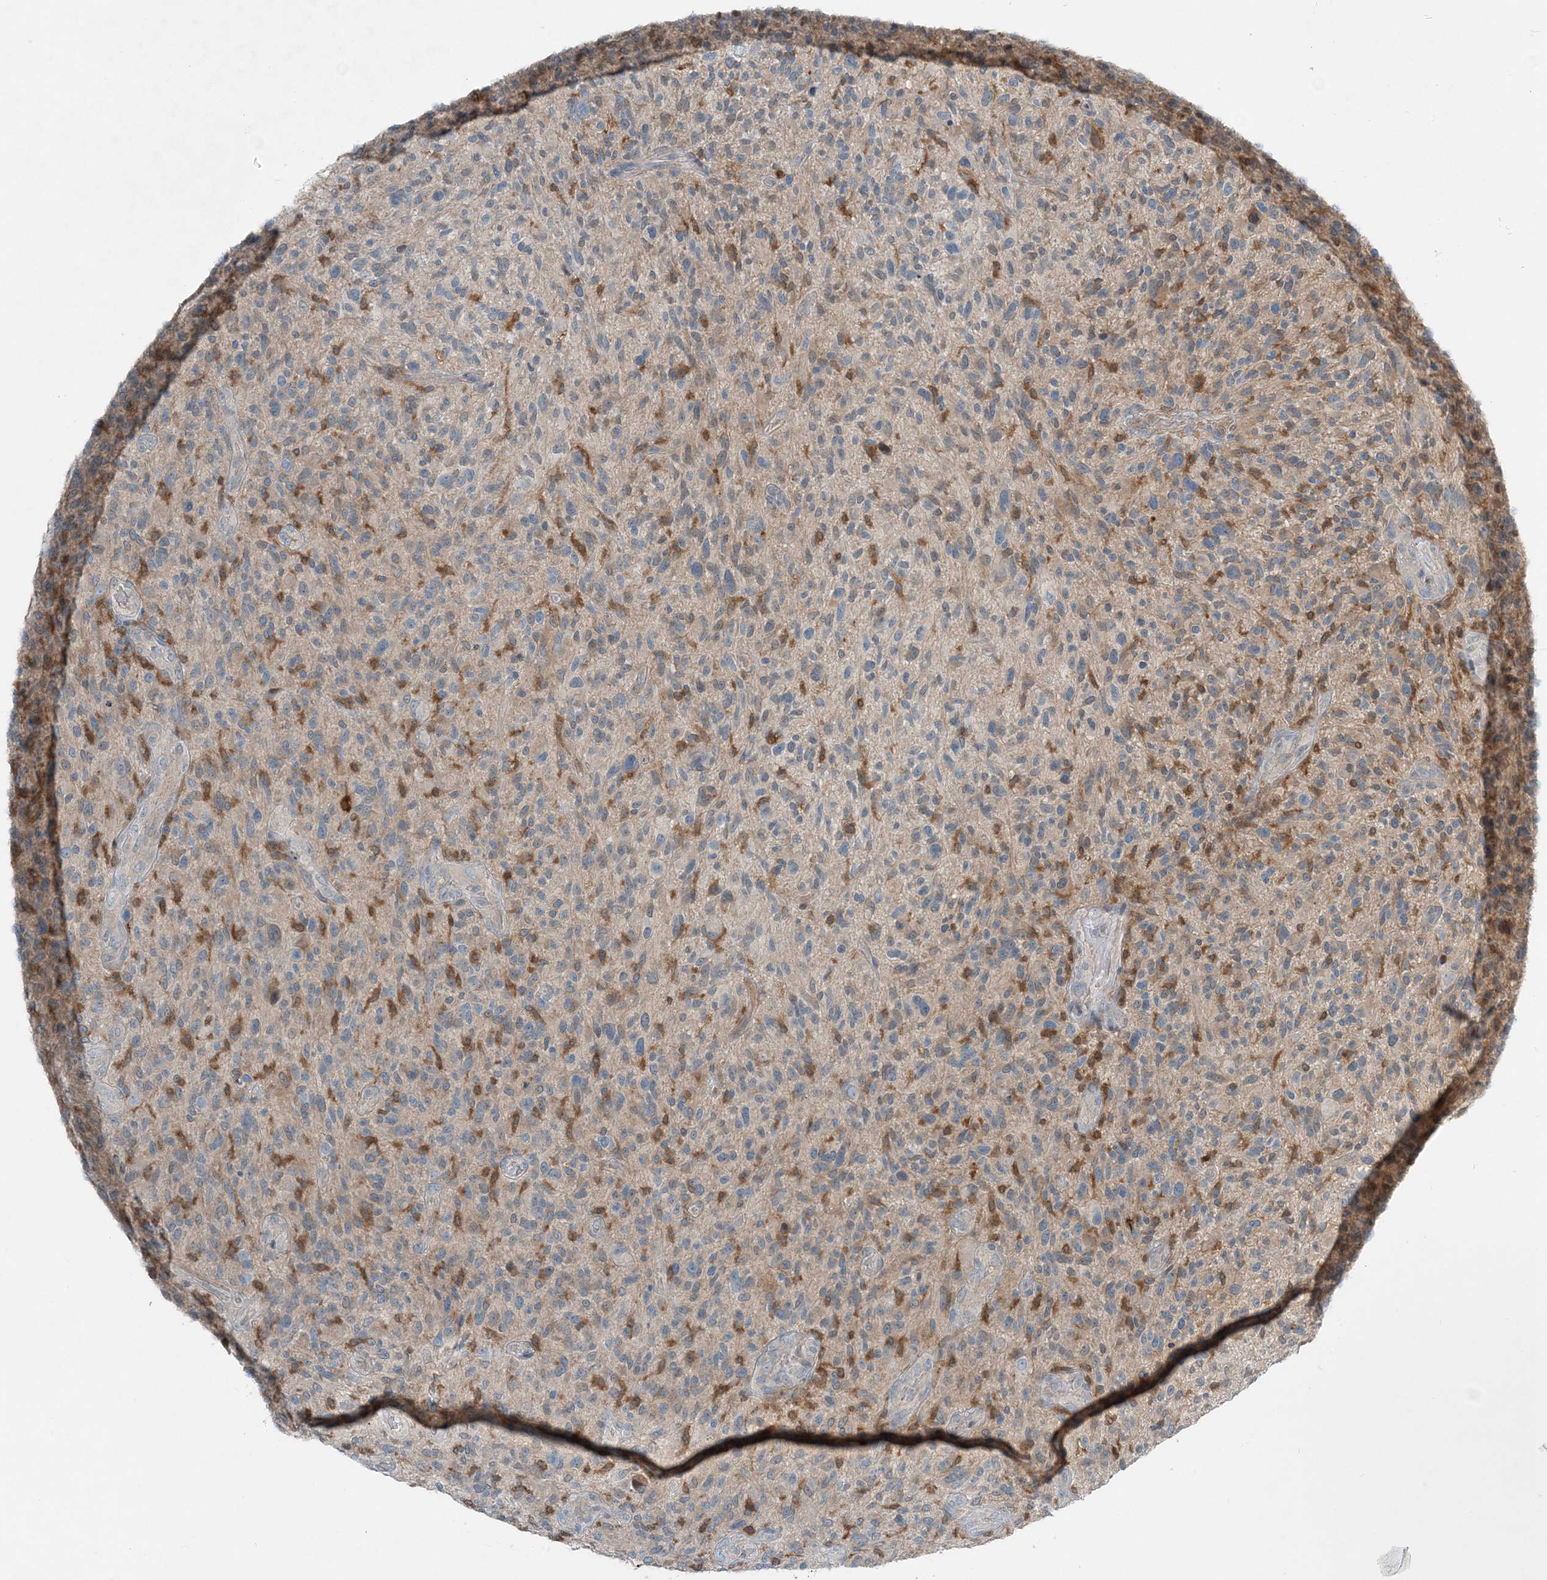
{"staining": {"intensity": "moderate", "quantity": "<25%", "location": "cytoplasmic/membranous"}, "tissue": "glioma", "cell_type": "Tumor cells", "image_type": "cancer", "snomed": [{"axis": "morphology", "description": "Glioma, malignant, High grade"}, {"axis": "topography", "description": "Brain"}], "caption": "About <25% of tumor cells in human glioma exhibit moderate cytoplasmic/membranous protein expression as visualized by brown immunohistochemical staining.", "gene": "ARMH1", "patient": {"sex": "male", "age": 47}}